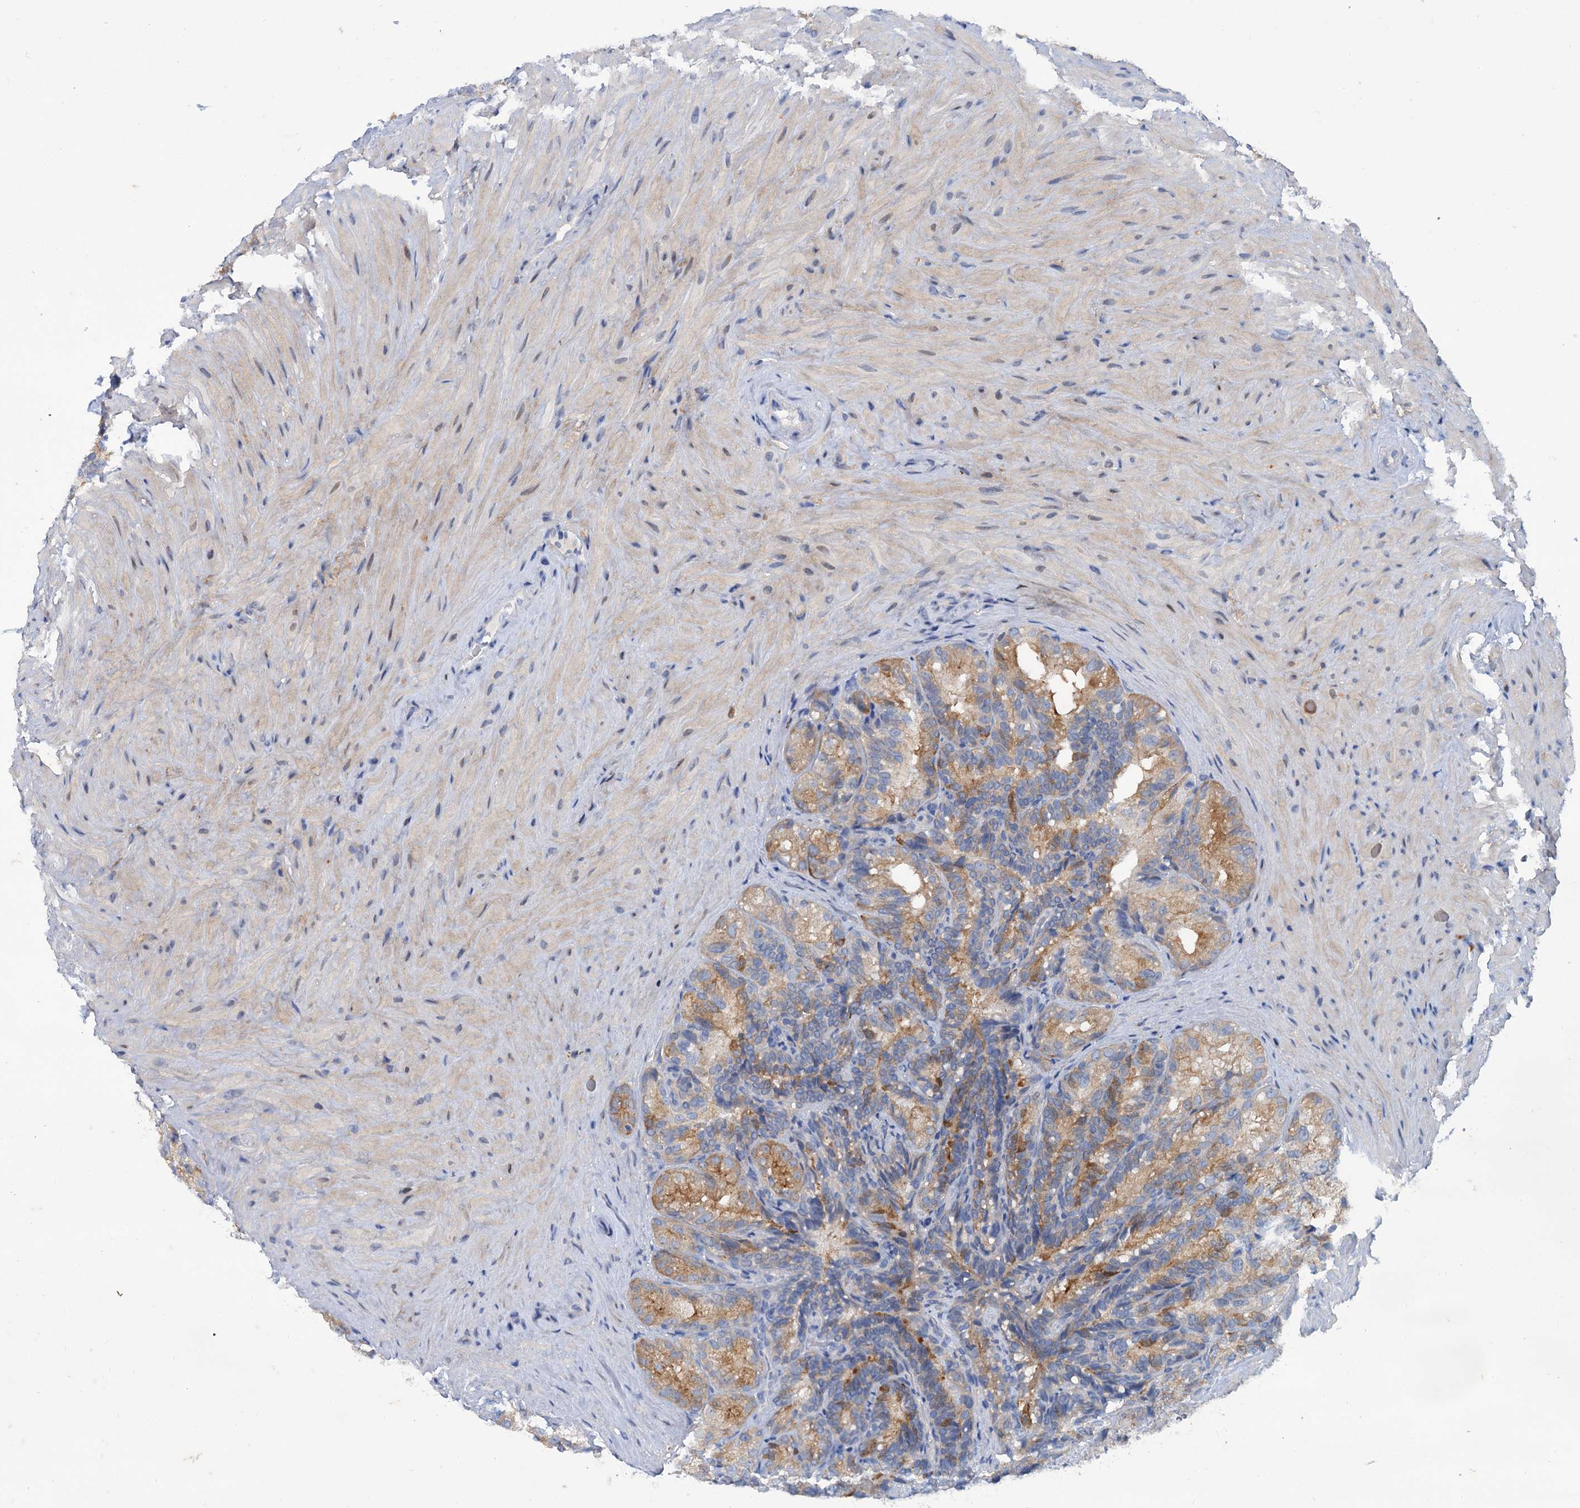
{"staining": {"intensity": "moderate", "quantity": ">75%", "location": "cytoplasmic/membranous"}, "tissue": "seminal vesicle", "cell_type": "Glandular cells", "image_type": "normal", "snomed": [{"axis": "morphology", "description": "Normal tissue, NOS"}, {"axis": "topography", "description": "Seminal veicle"}], "caption": "Protein staining by immunohistochemistry (IHC) displays moderate cytoplasmic/membranous expression in approximately >75% of glandular cells in unremarkable seminal vesicle.", "gene": "MID1IP1", "patient": {"sex": "male", "age": 60}}